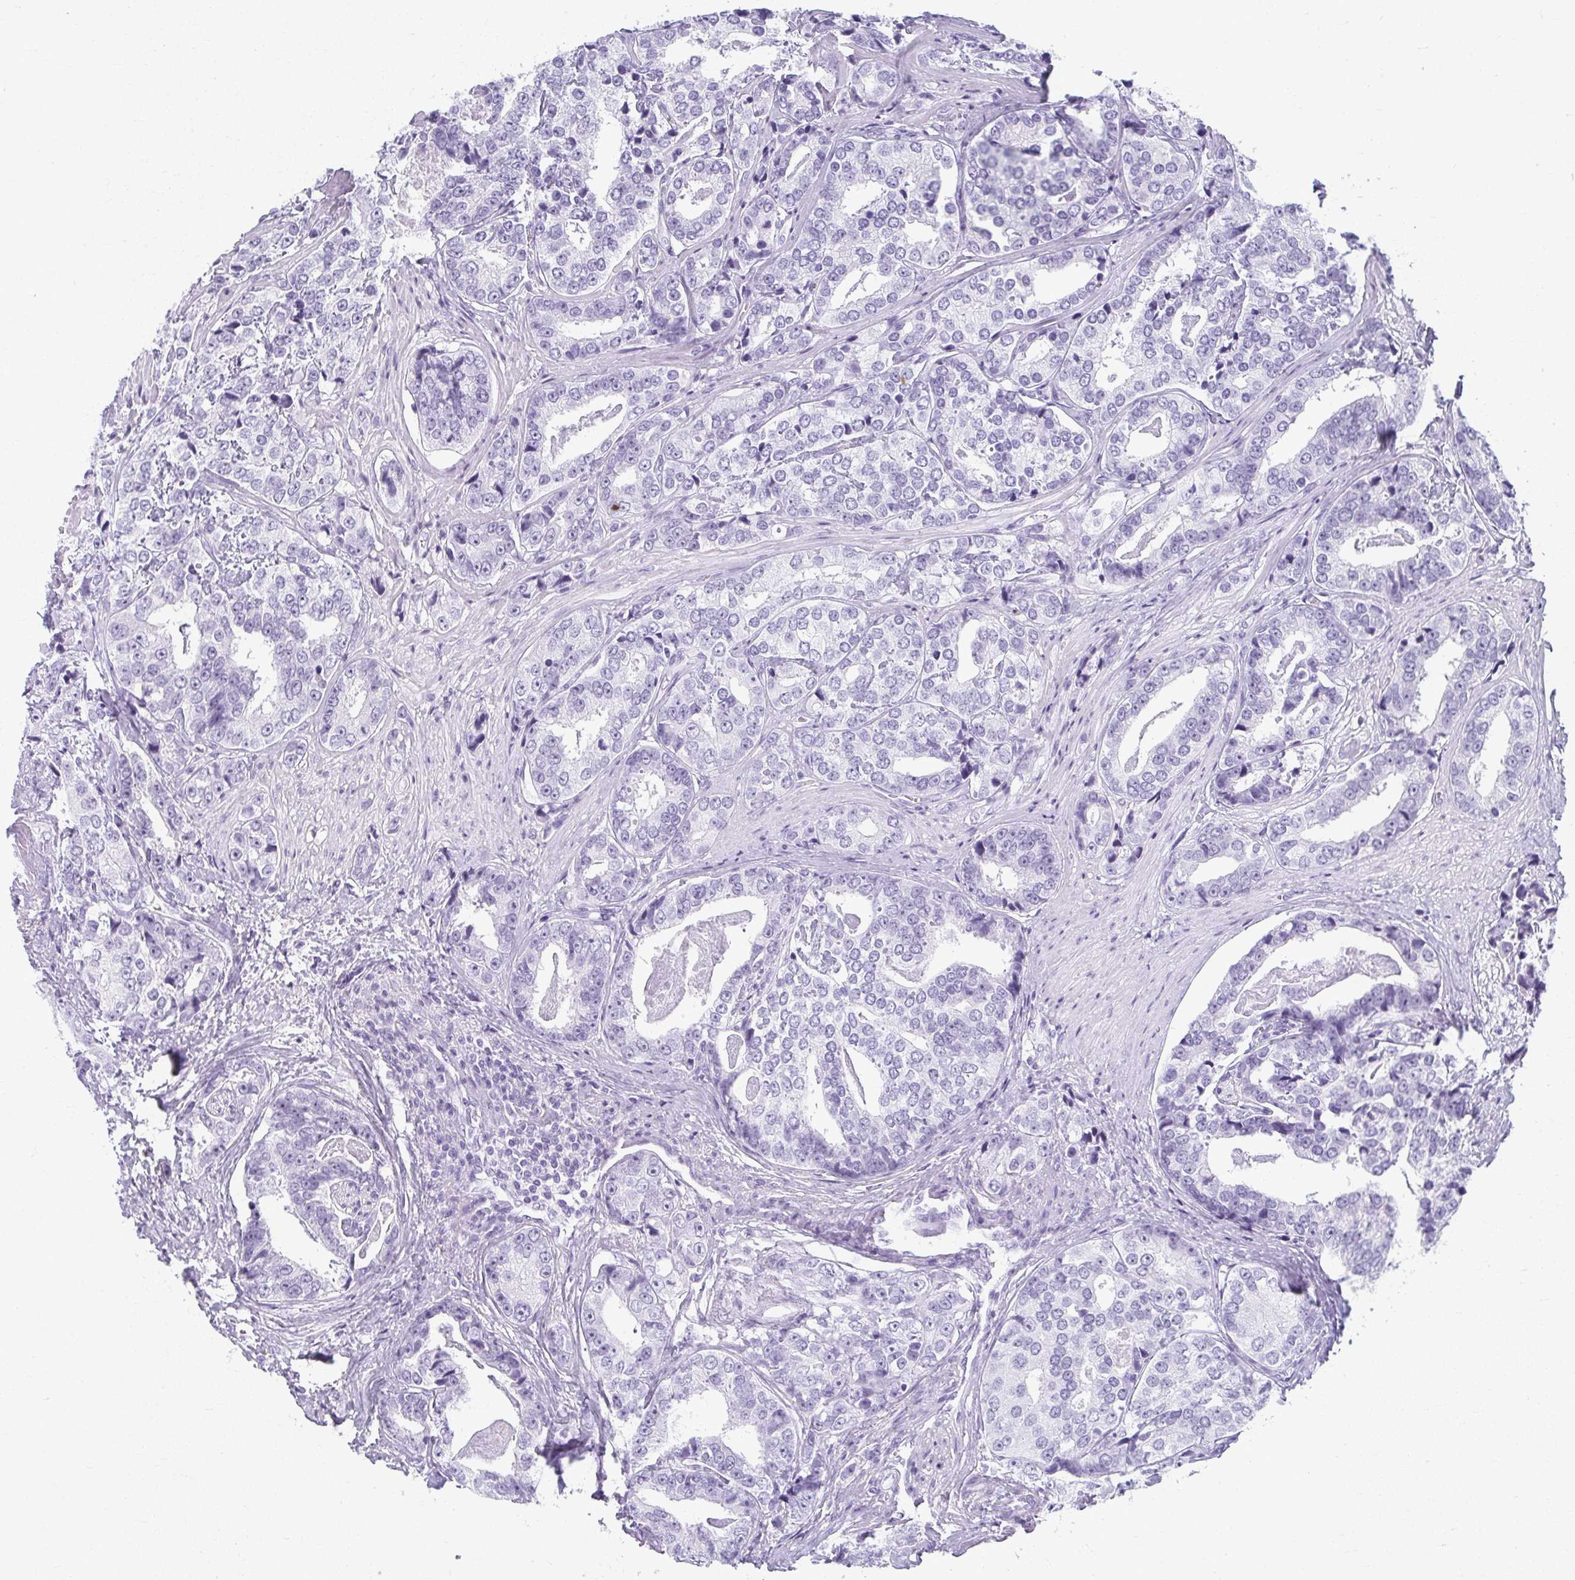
{"staining": {"intensity": "negative", "quantity": "none", "location": "none"}, "tissue": "prostate cancer", "cell_type": "Tumor cells", "image_type": "cancer", "snomed": [{"axis": "morphology", "description": "Adenocarcinoma, High grade"}, {"axis": "topography", "description": "Prostate"}], "caption": "This histopathology image is of high-grade adenocarcinoma (prostate) stained with IHC to label a protein in brown with the nuclei are counter-stained blue. There is no positivity in tumor cells.", "gene": "MOBP", "patient": {"sex": "male", "age": 71}}